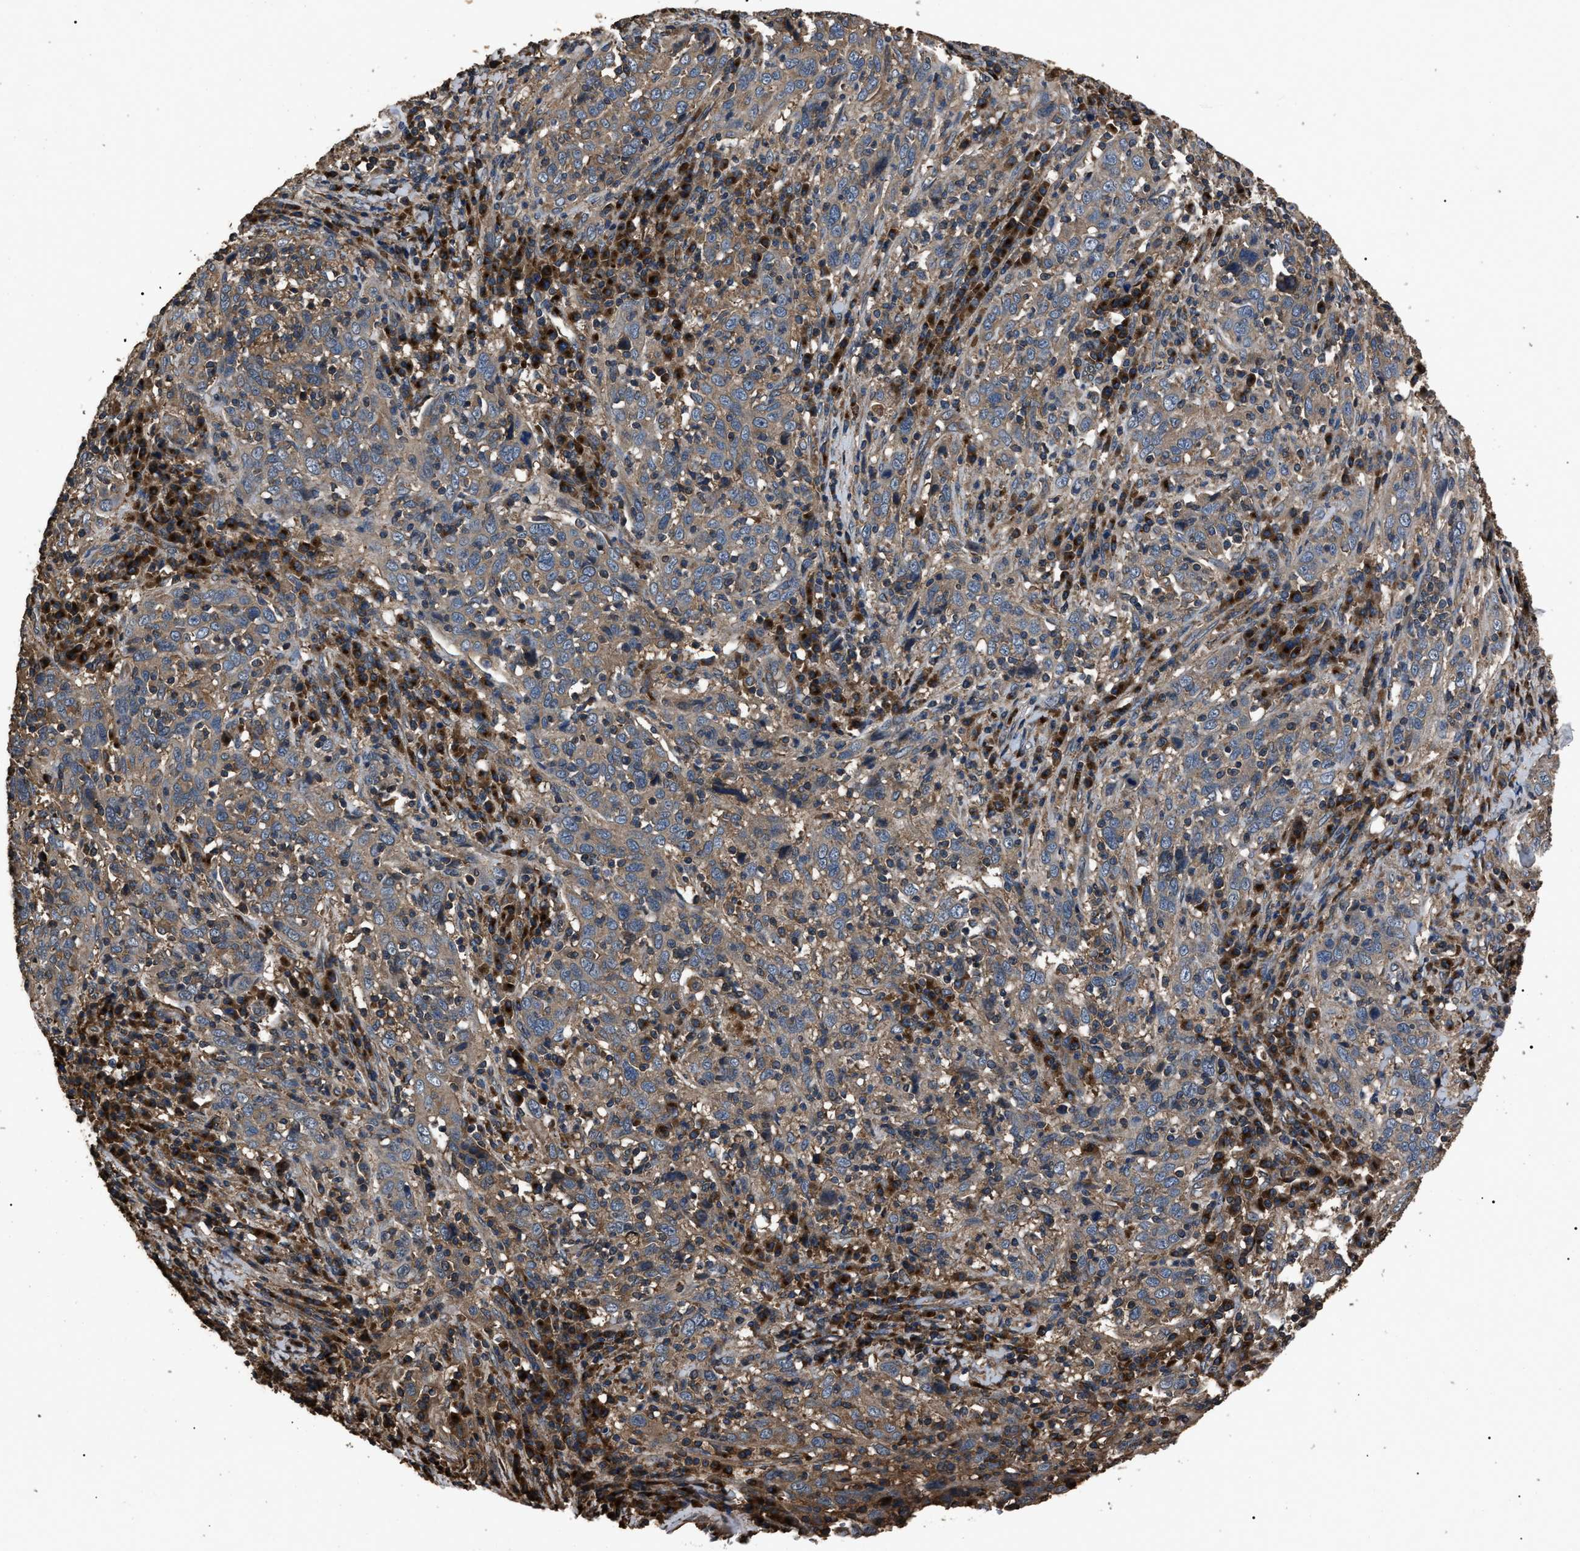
{"staining": {"intensity": "weak", "quantity": ">75%", "location": "cytoplasmic/membranous"}, "tissue": "cervical cancer", "cell_type": "Tumor cells", "image_type": "cancer", "snomed": [{"axis": "morphology", "description": "Squamous cell carcinoma, NOS"}, {"axis": "topography", "description": "Cervix"}], "caption": "Weak cytoplasmic/membranous protein positivity is seen in approximately >75% of tumor cells in squamous cell carcinoma (cervical).", "gene": "RNF216", "patient": {"sex": "female", "age": 46}}